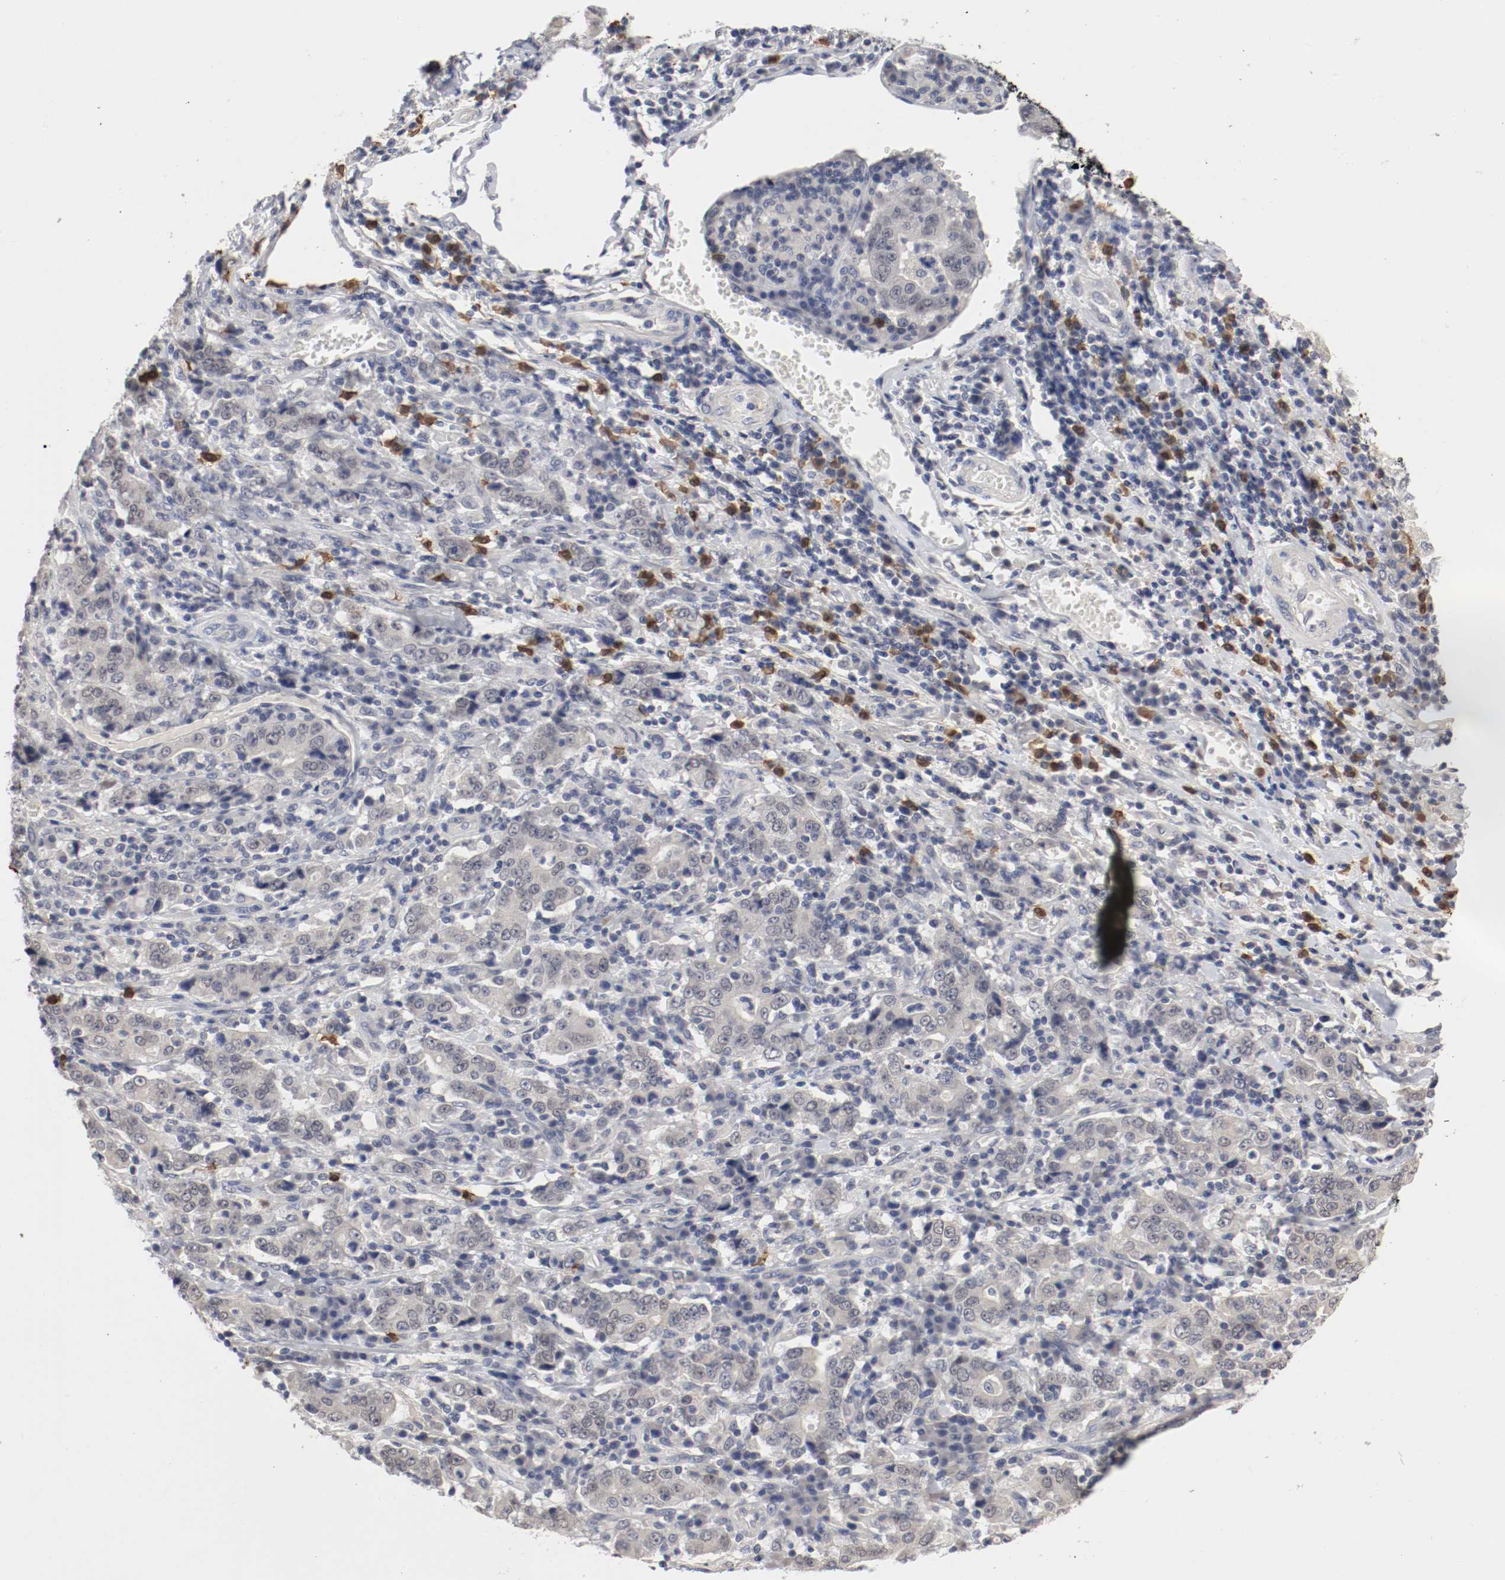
{"staining": {"intensity": "negative", "quantity": "none", "location": "none"}, "tissue": "stomach cancer", "cell_type": "Tumor cells", "image_type": "cancer", "snomed": [{"axis": "morphology", "description": "Normal tissue, NOS"}, {"axis": "morphology", "description": "Adenocarcinoma, NOS"}, {"axis": "topography", "description": "Stomach, upper"}, {"axis": "topography", "description": "Stomach"}], "caption": "This is a micrograph of immunohistochemistry (IHC) staining of adenocarcinoma (stomach), which shows no positivity in tumor cells. (IHC, brightfield microscopy, high magnification).", "gene": "CEBPE", "patient": {"sex": "male", "age": 59}}